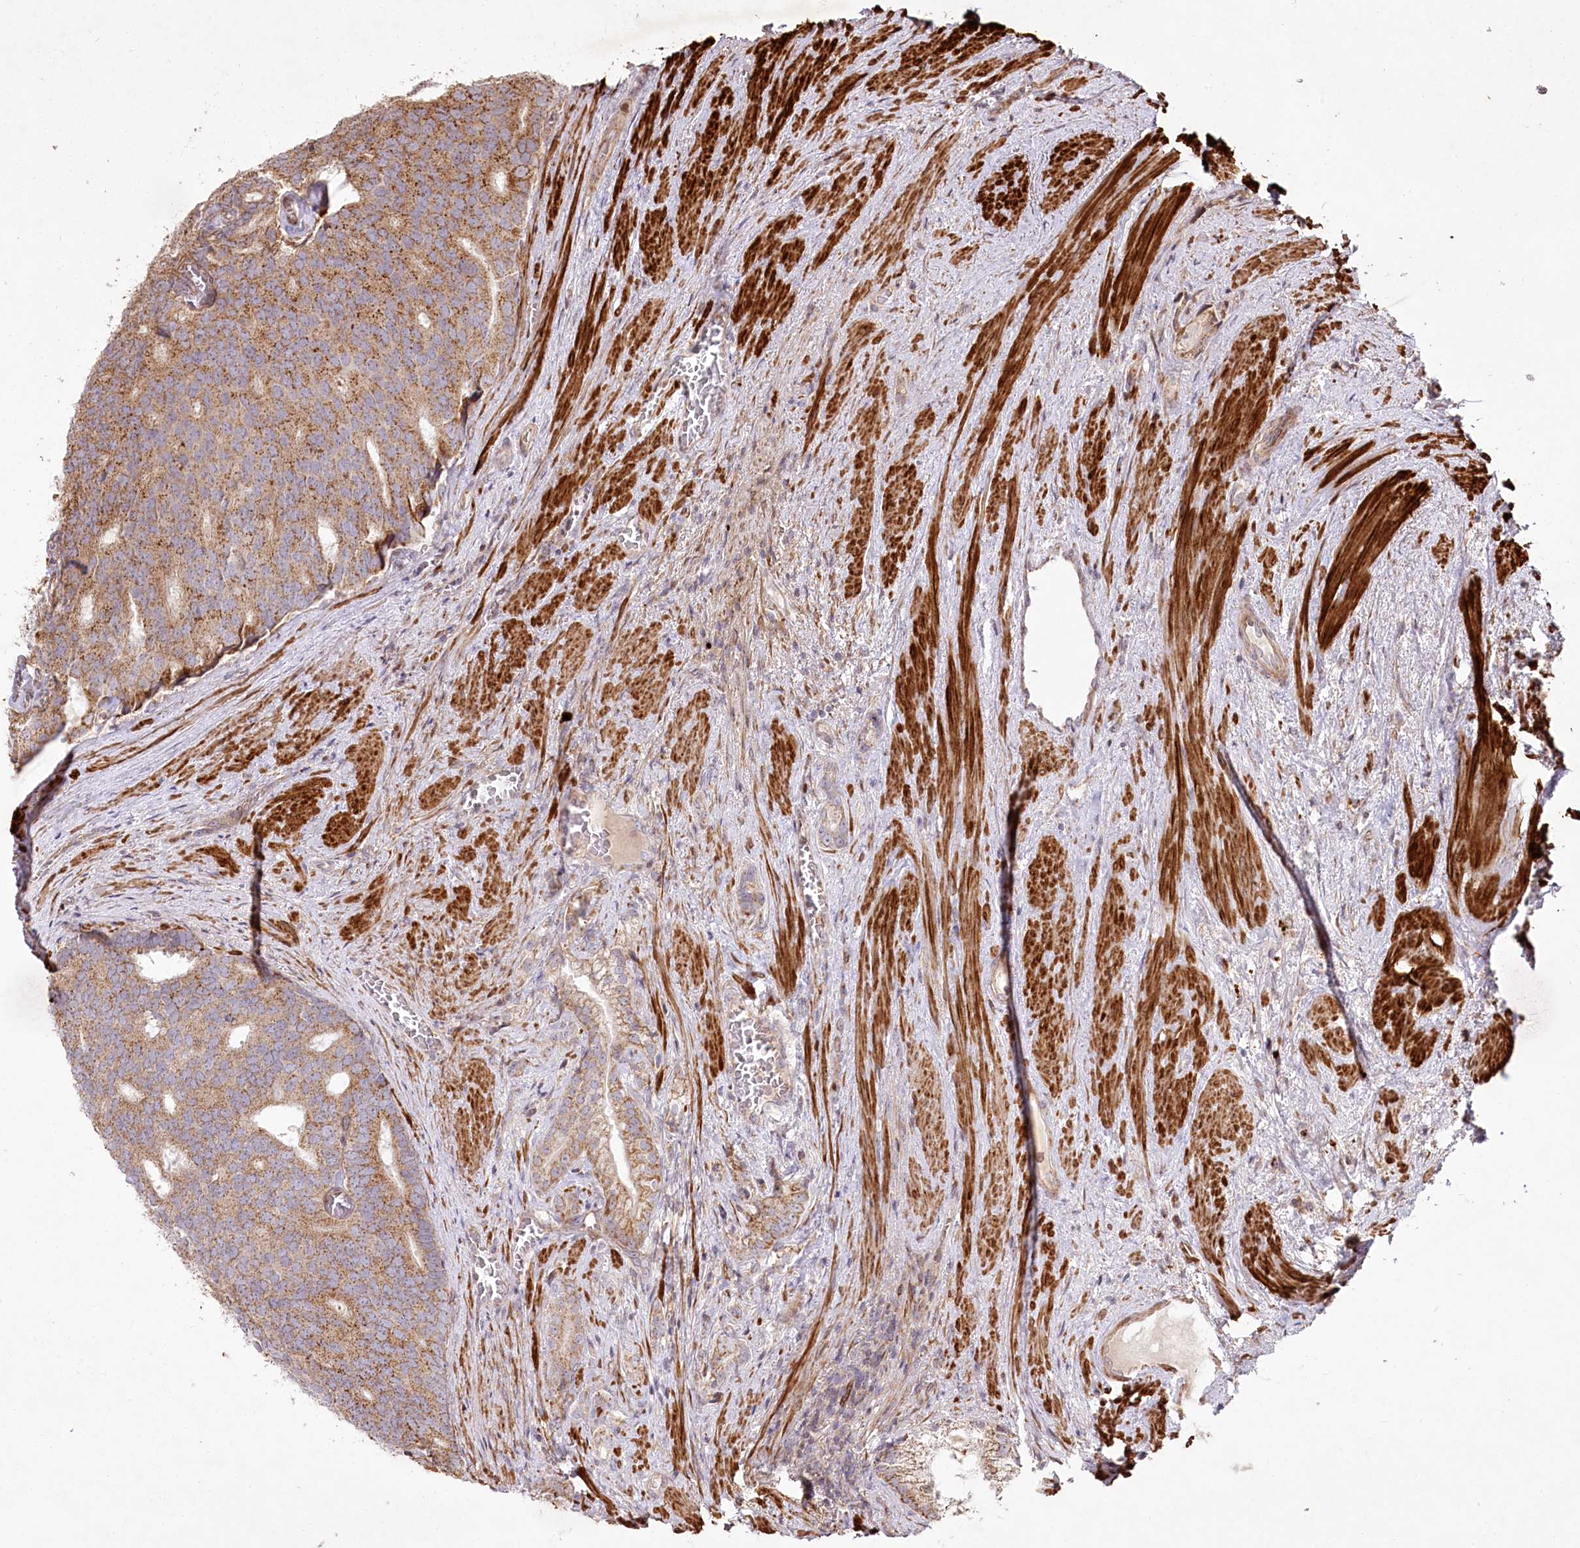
{"staining": {"intensity": "moderate", "quantity": ">75%", "location": "cytoplasmic/membranous"}, "tissue": "prostate cancer", "cell_type": "Tumor cells", "image_type": "cancer", "snomed": [{"axis": "morphology", "description": "Adenocarcinoma, Low grade"}, {"axis": "topography", "description": "Prostate"}], "caption": "IHC histopathology image of neoplastic tissue: human prostate cancer (low-grade adenocarcinoma) stained using IHC exhibits medium levels of moderate protein expression localized specifically in the cytoplasmic/membranous of tumor cells, appearing as a cytoplasmic/membranous brown color.", "gene": "PSTK", "patient": {"sex": "male", "age": 71}}